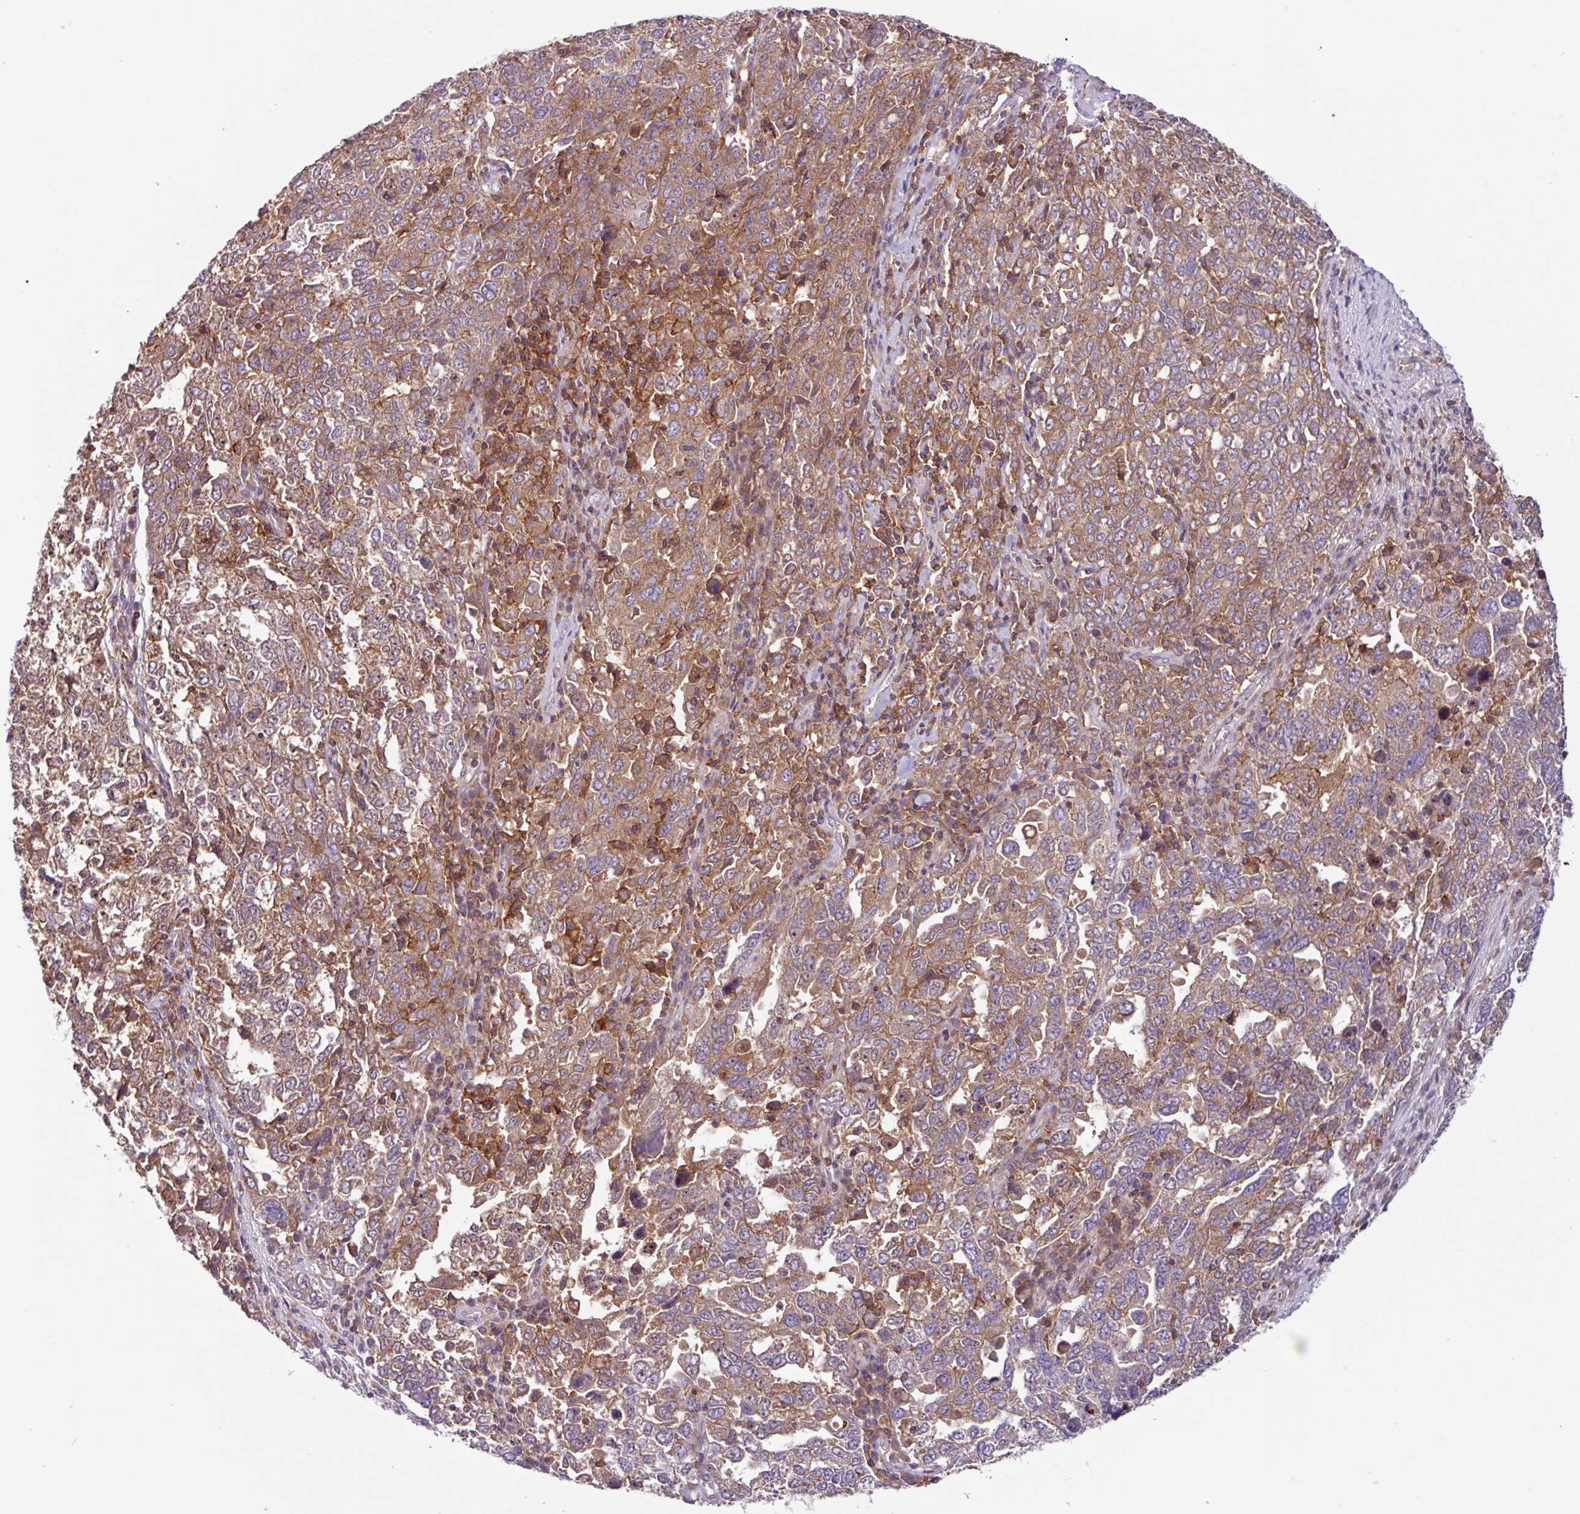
{"staining": {"intensity": "moderate", "quantity": ">75%", "location": "cytoplasmic/membranous"}, "tissue": "ovarian cancer", "cell_type": "Tumor cells", "image_type": "cancer", "snomed": [{"axis": "morphology", "description": "Carcinoma, endometroid"}, {"axis": "topography", "description": "Ovary"}], "caption": "This image displays immunohistochemistry (IHC) staining of human endometroid carcinoma (ovarian), with medium moderate cytoplasmic/membranous staining in about >75% of tumor cells.", "gene": "ACTR3", "patient": {"sex": "female", "age": 62}}